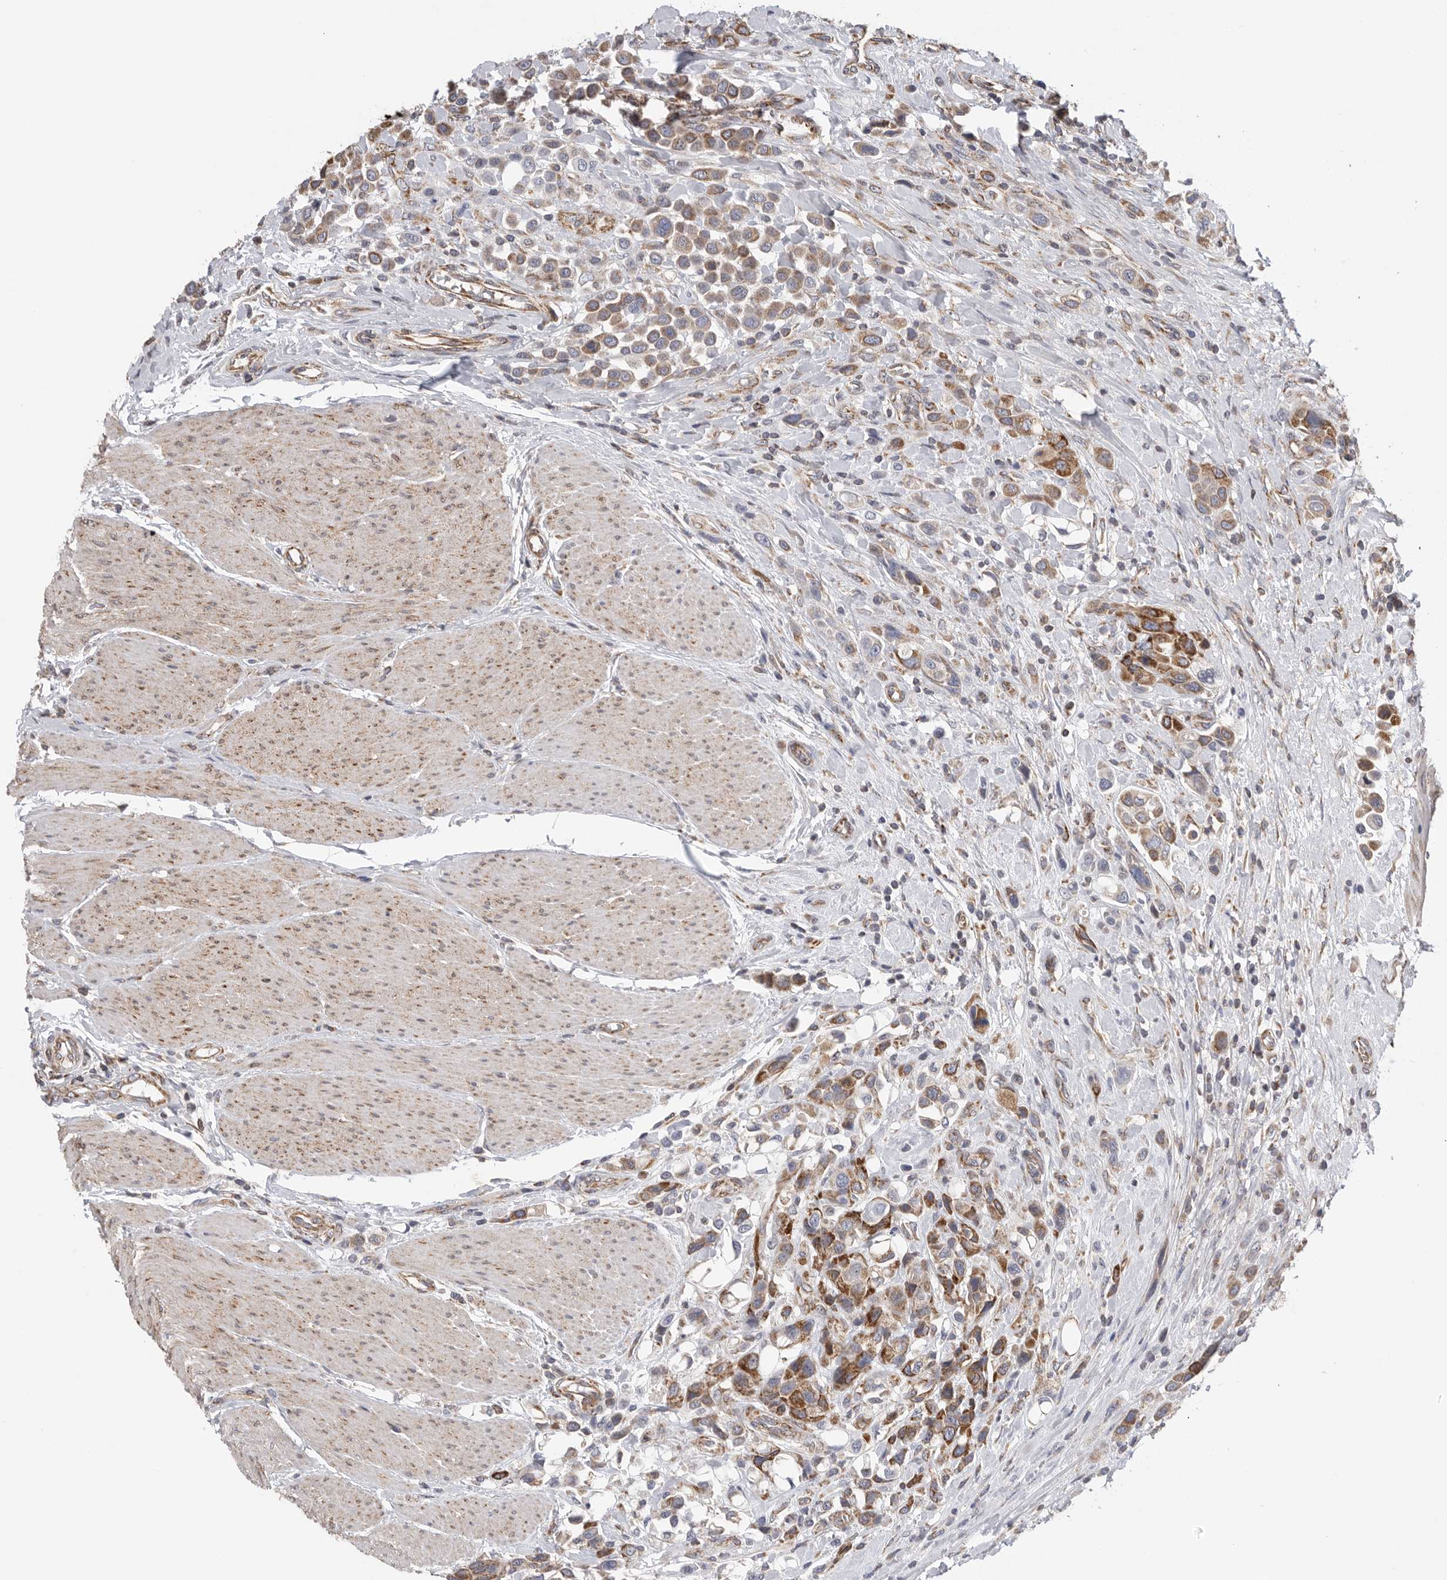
{"staining": {"intensity": "moderate", "quantity": ">75%", "location": "cytoplasmic/membranous"}, "tissue": "urothelial cancer", "cell_type": "Tumor cells", "image_type": "cancer", "snomed": [{"axis": "morphology", "description": "Urothelial carcinoma, High grade"}, {"axis": "topography", "description": "Urinary bladder"}], "caption": "Immunohistochemistry of high-grade urothelial carcinoma exhibits medium levels of moderate cytoplasmic/membranous expression in about >75% of tumor cells.", "gene": "FKBP8", "patient": {"sex": "male", "age": 50}}